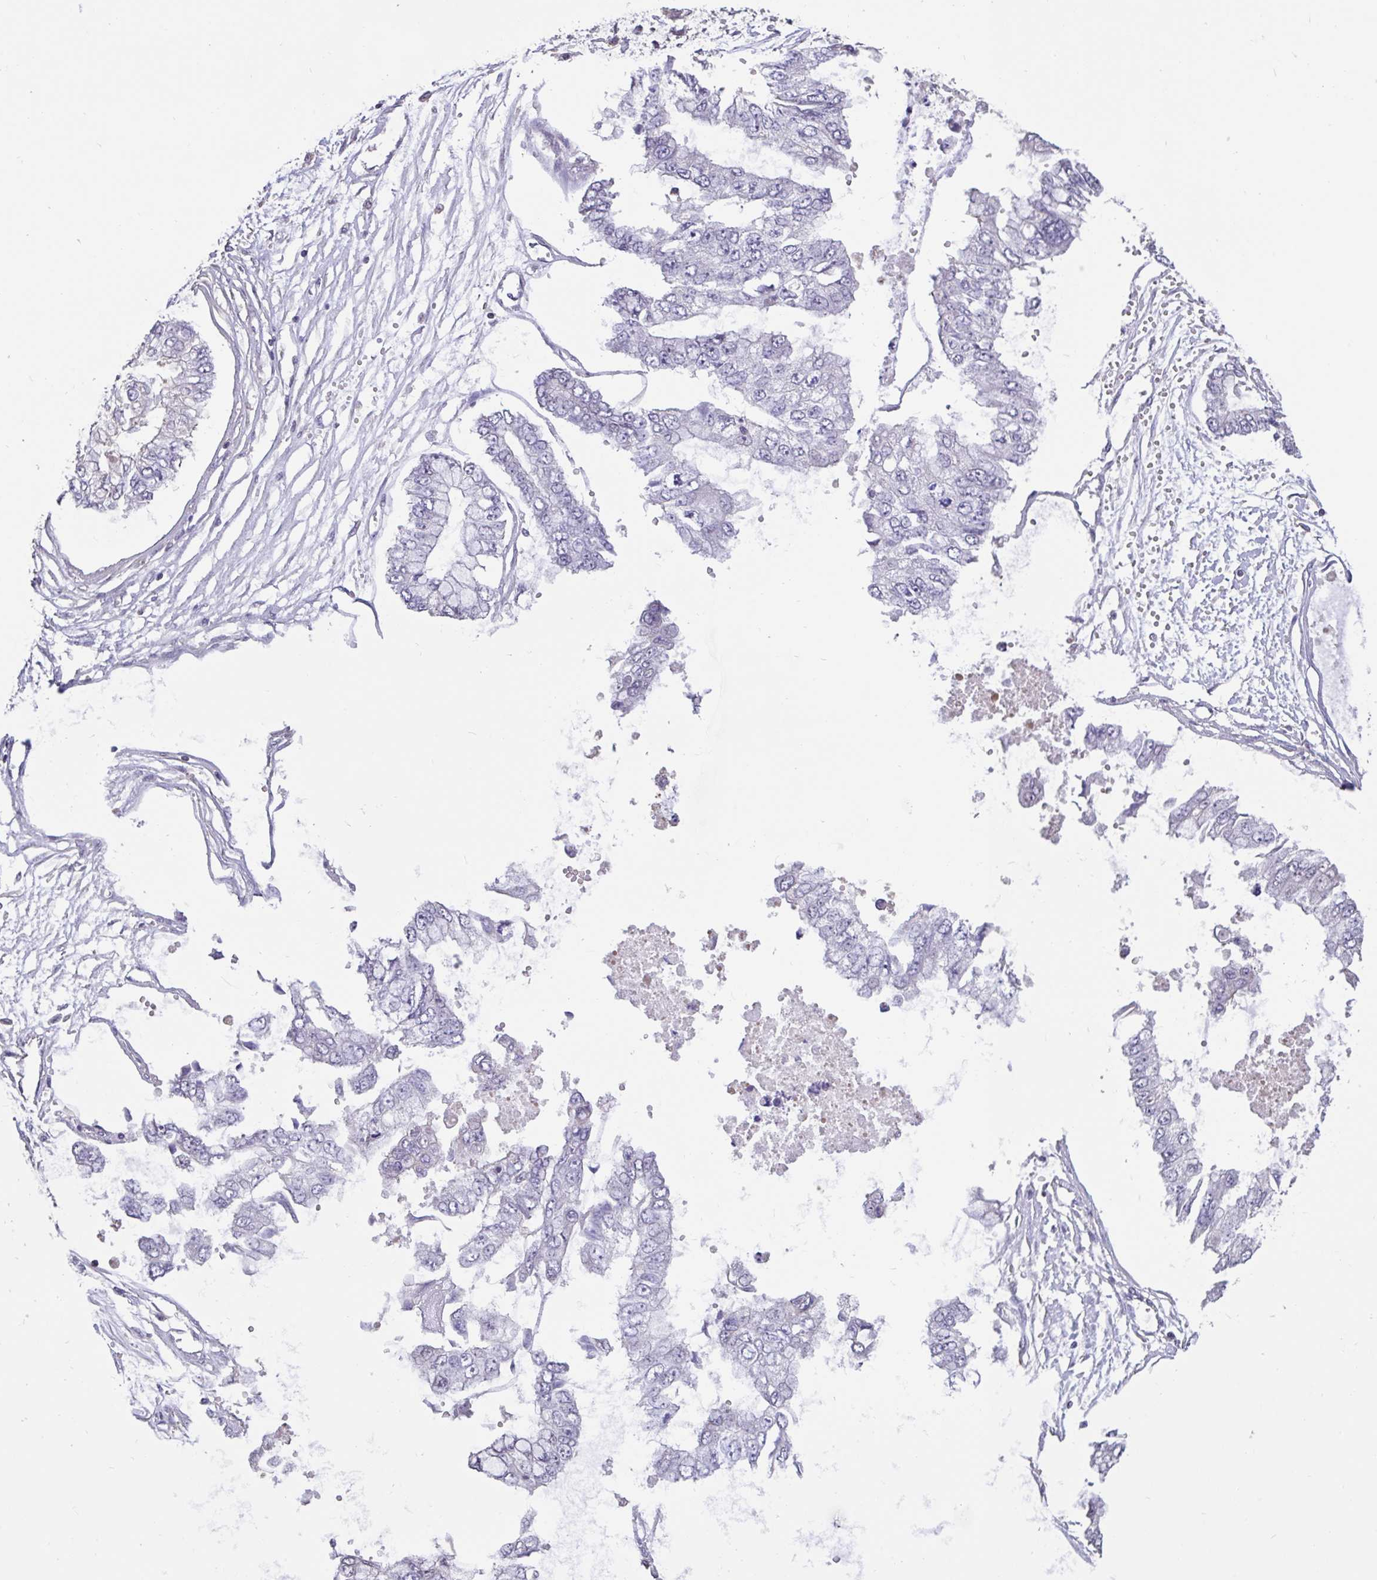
{"staining": {"intensity": "negative", "quantity": "none", "location": "none"}, "tissue": "ovarian cancer", "cell_type": "Tumor cells", "image_type": "cancer", "snomed": [{"axis": "morphology", "description": "Cystadenocarcinoma, mucinous, NOS"}, {"axis": "topography", "description": "Ovary"}], "caption": "There is no significant expression in tumor cells of ovarian mucinous cystadenocarcinoma.", "gene": "DDX39A", "patient": {"sex": "female", "age": 72}}